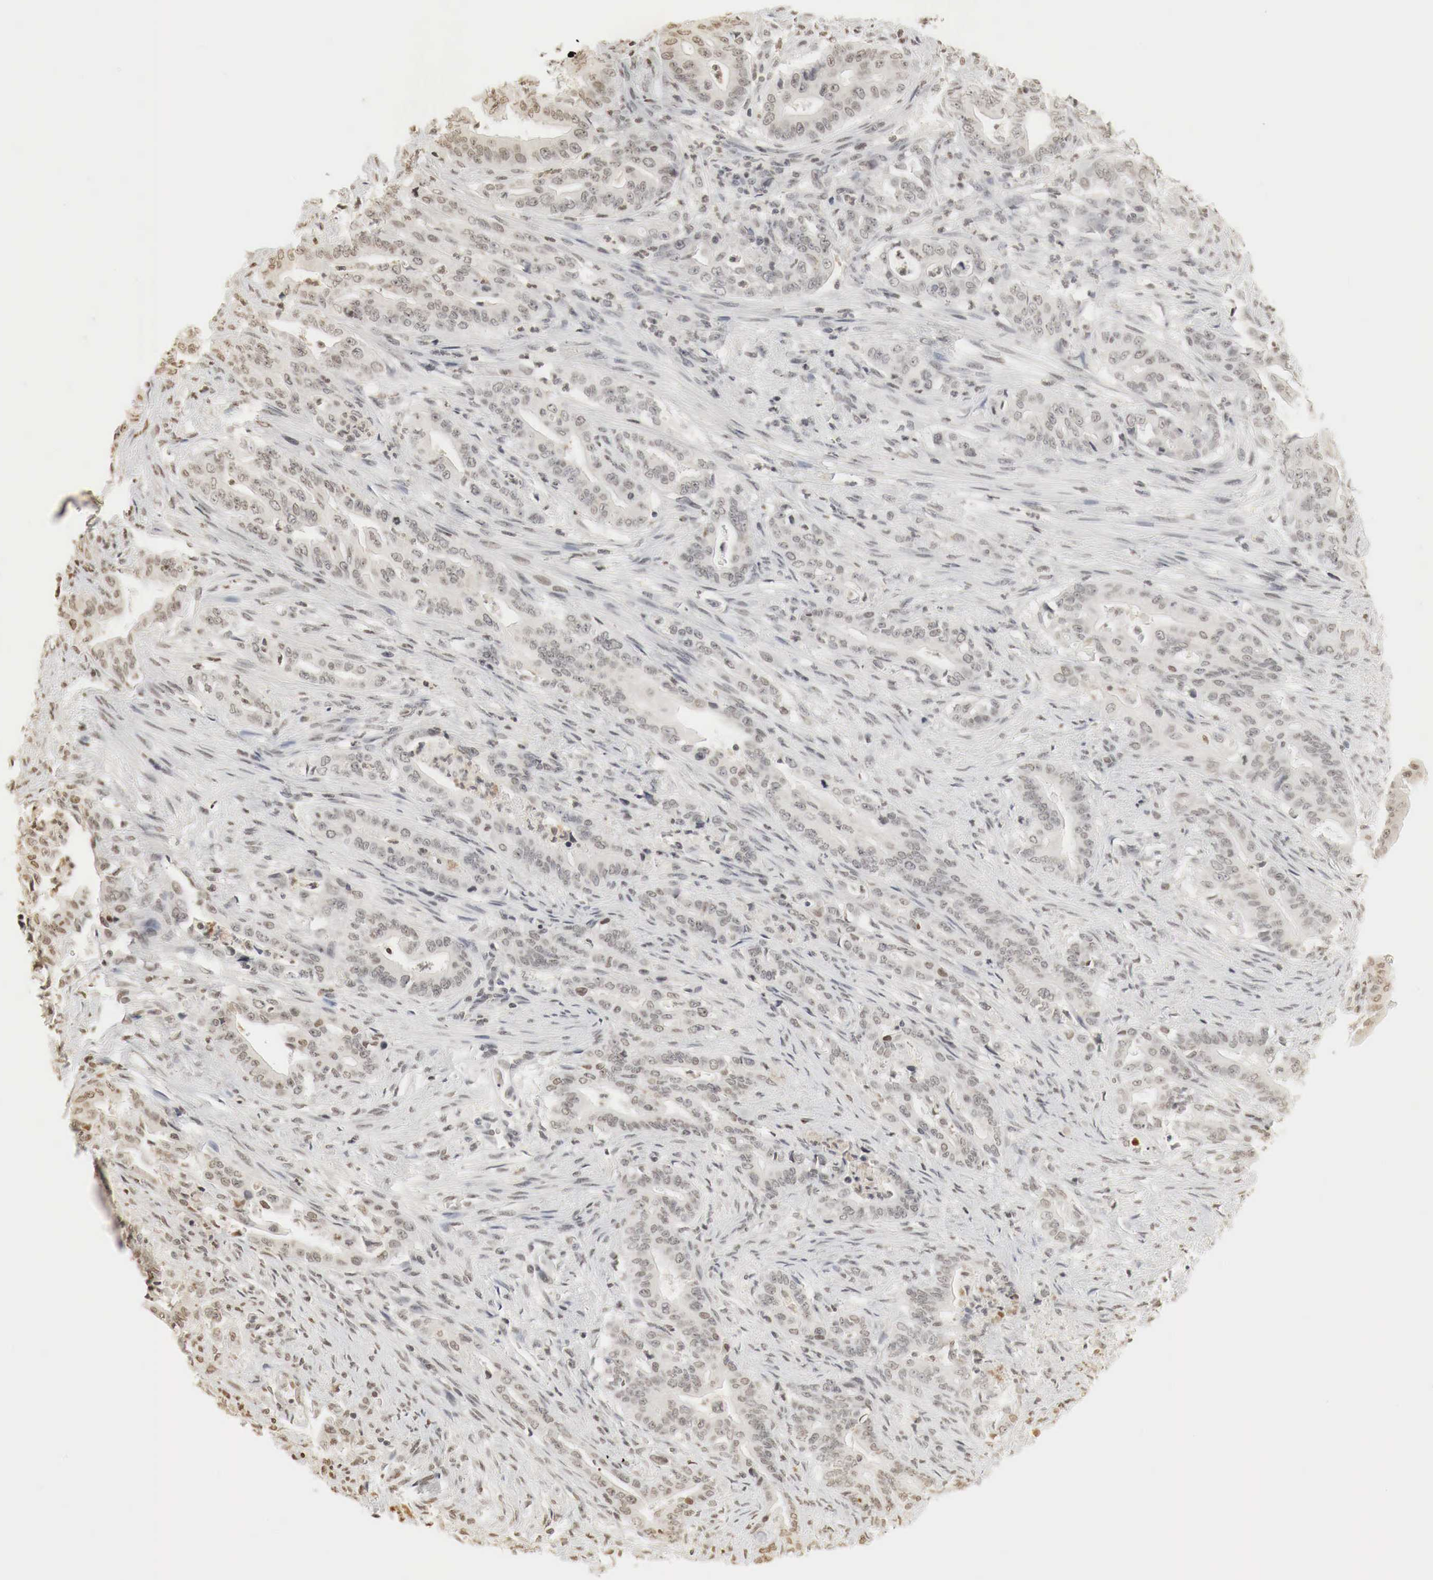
{"staining": {"intensity": "weak", "quantity": "25%-75%", "location": "cytoplasmic/membranous,nuclear"}, "tissue": "stomach cancer", "cell_type": "Tumor cells", "image_type": "cancer", "snomed": [{"axis": "morphology", "description": "Adenocarcinoma, NOS"}, {"axis": "topography", "description": "Stomach"}], "caption": "Immunohistochemistry (DAB) staining of stomach cancer exhibits weak cytoplasmic/membranous and nuclear protein expression in about 25%-75% of tumor cells.", "gene": "ERBB4", "patient": {"sex": "female", "age": 76}}